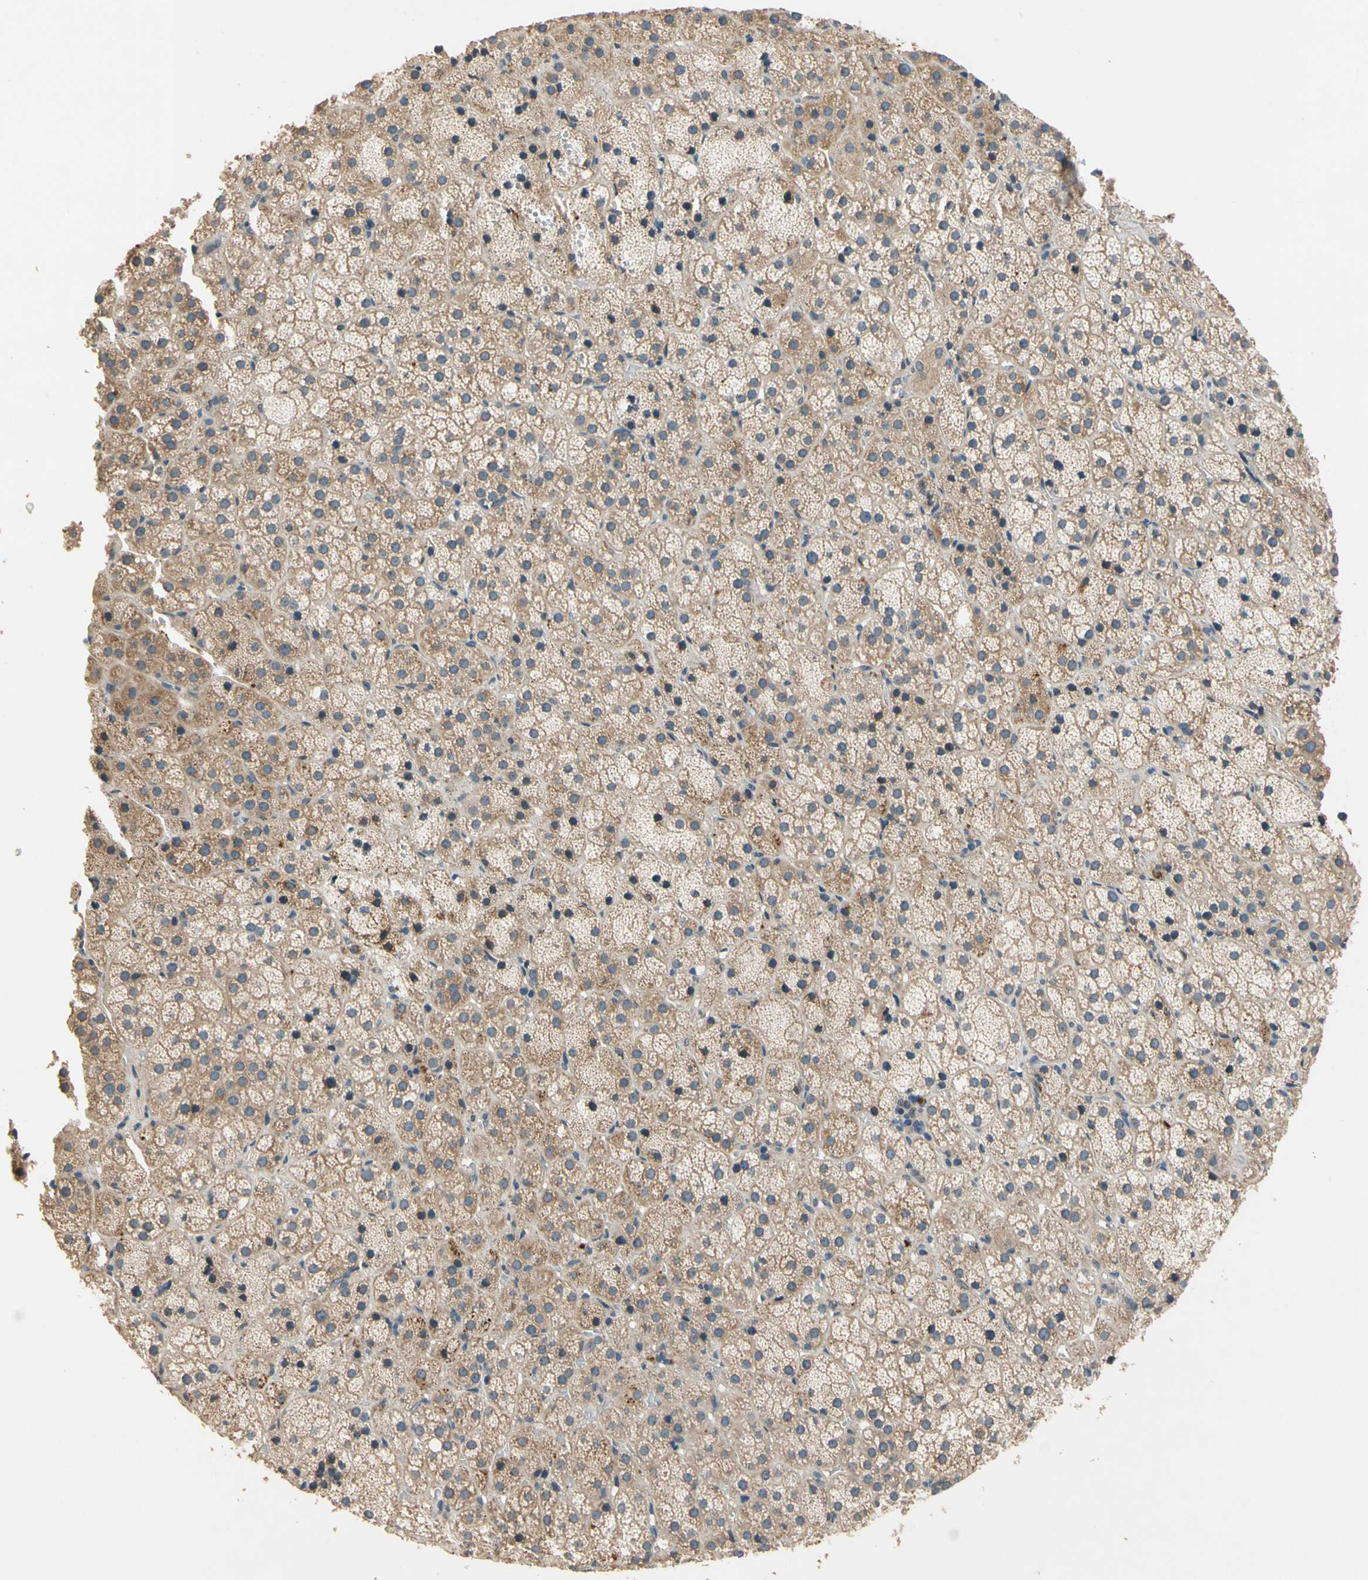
{"staining": {"intensity": "moderate", "quantity": ">75%", "location": "cytoplasmic/membranous"}, "tissue": "adrenal gland", "cell_type": "Glandular cells", "image_type": "normal", "snomed": [{"axis": "morphology", "description": "Normal tissue, NOS"}, {"axis": "topography", "description": "Adrenal gland"}], "caption": "High-power microscopy captured an immunohistochemistry (IHC) photomicrograph of unremarkable adrenal gland, revealing moderate cytoplasmic/membranous positivity in approximately >75% of glandular cells.", "gene": "ALKBH3", "patient": {"sex": "female", "age": 57}}